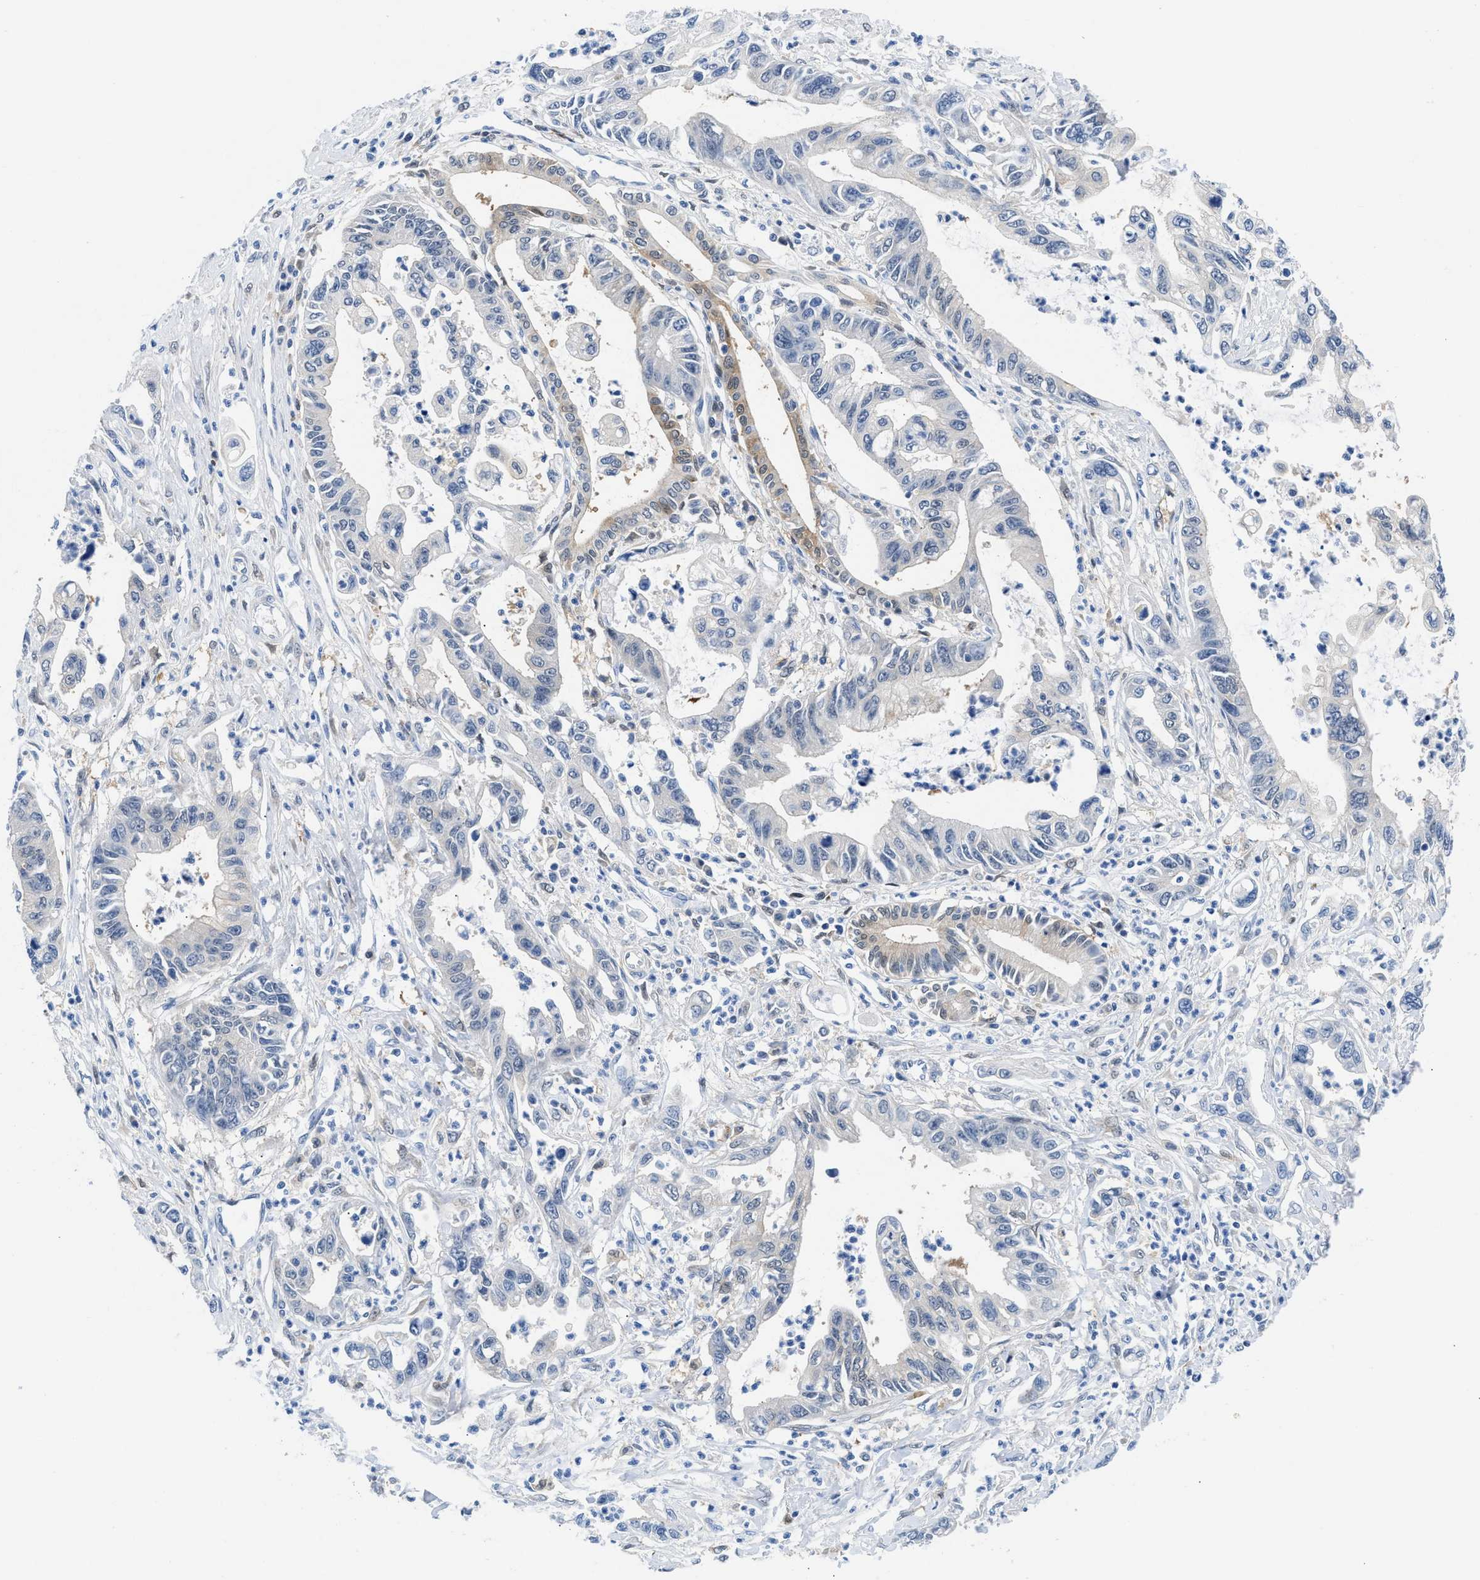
{"staining": {"intensity": "moderate", "quantity": "<25%", "location": "cytoplasmic/membranous,nuclear"}, "tissue": "pancreatic cancer", "cell_type": "Tumor cells", "image_type": "cancer", "snomed": [{"axis": "morphology", "description": "Adenocarcinoma, NOS"}, {"axis": "topography", "description": "Pancreas"}], "caption": "Adenocarcinoma (pancreatic) stained with IHC displays moderate cytoplasmic/membranous and nuclear expression in about <25% of tumor cells.", "gene": "CBR1", "patient": {"sex": "male", "age": 56}}